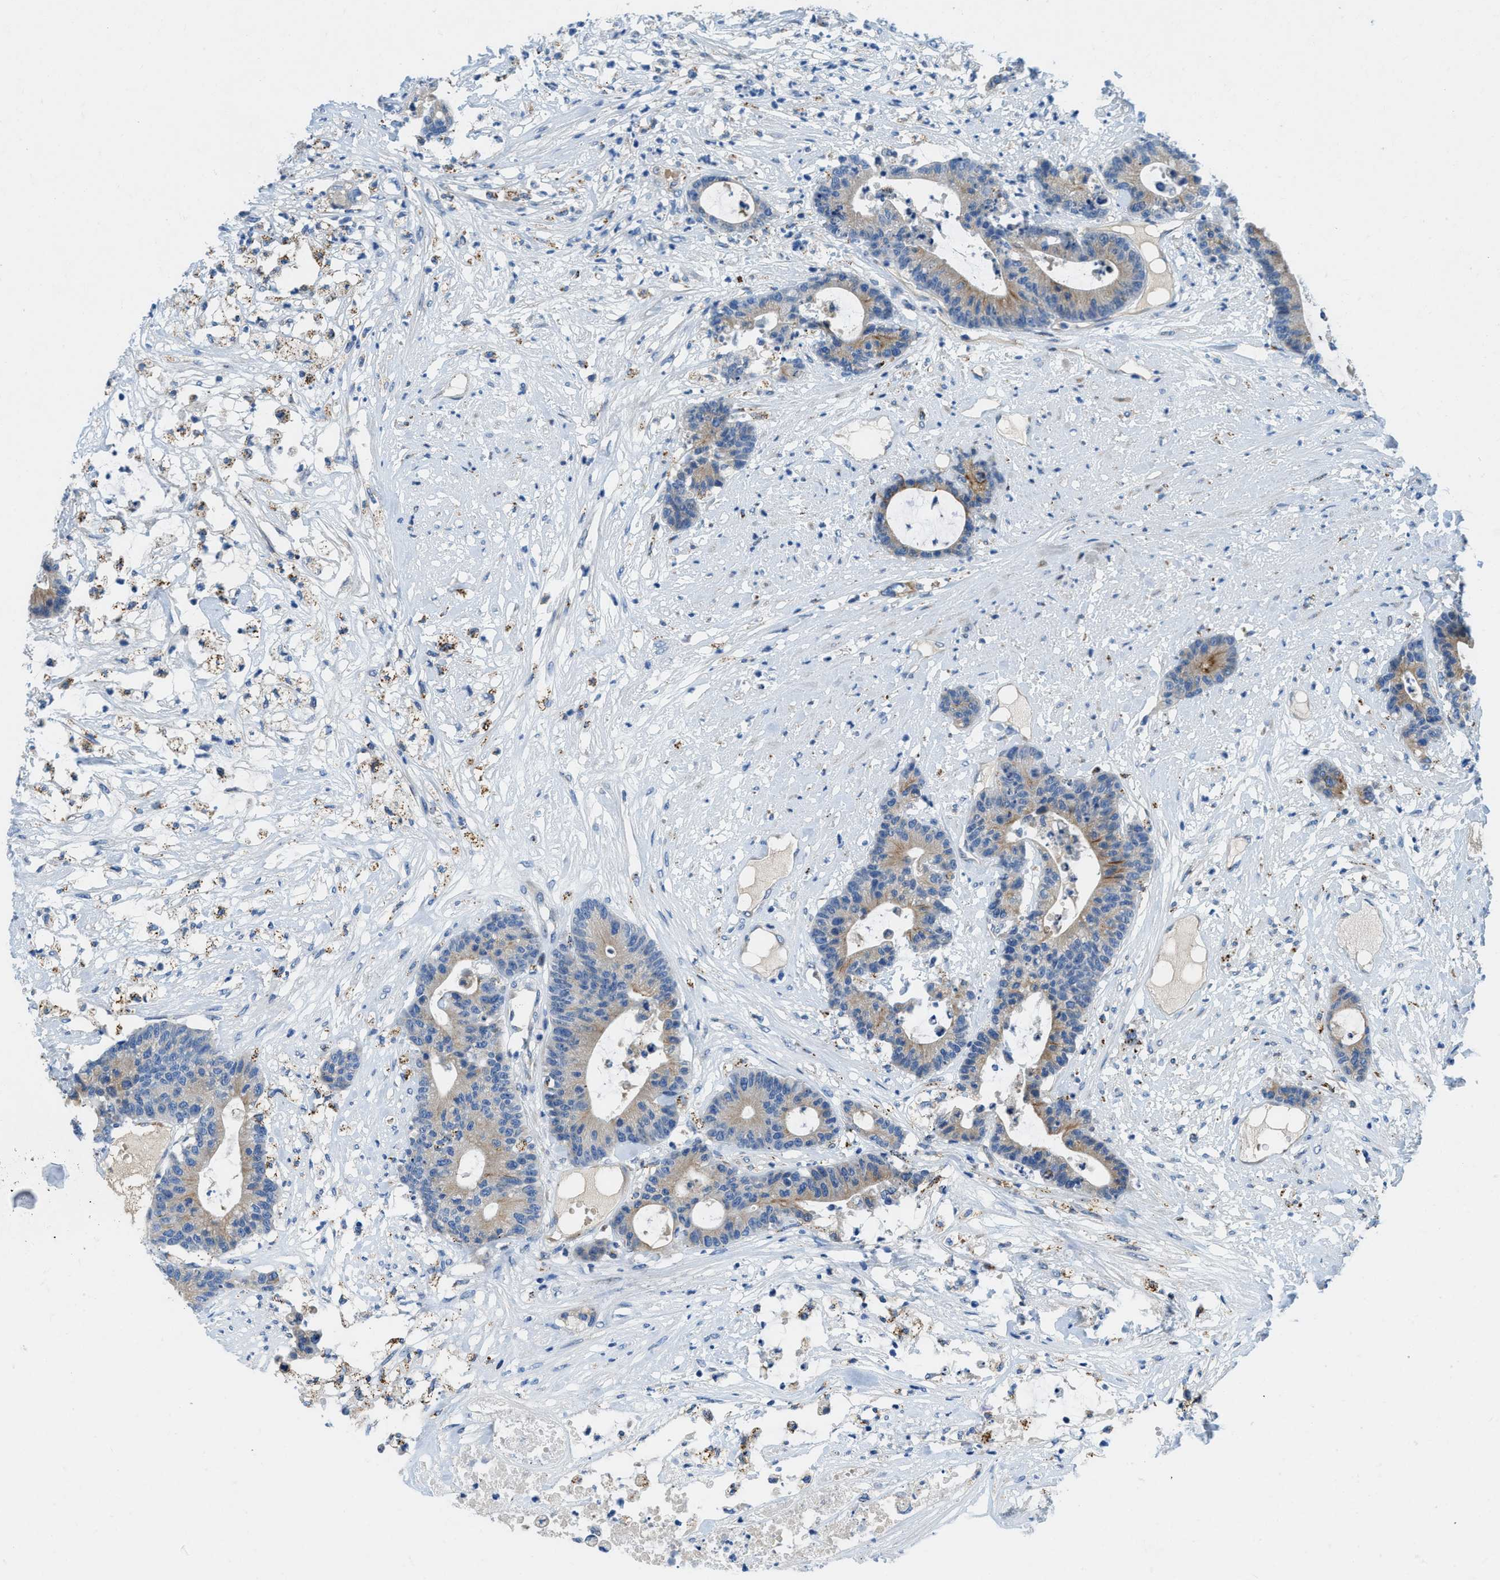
{"staining": {"intensity": "weak", "quantity": ">75%", "location": "cytoplasmic/membranous"}, "tissue": "colorectal cancer", "cell_type": "Tumor cells", "image_type": "cancer", "snomed": [{"axis": "morphology", "description": "Adenocarcinoma, NOS"}, {"axis": "topography", "description": "Colon"}], "caption": "Brown immunohistochemical staining in colorectal adenocarcinoma exhibits weak cytoplasmic/membranous staining in approximately >75% of tumor cells.", "gene": "TMEM248", "patient": {"sex": "female", "age": 84}}